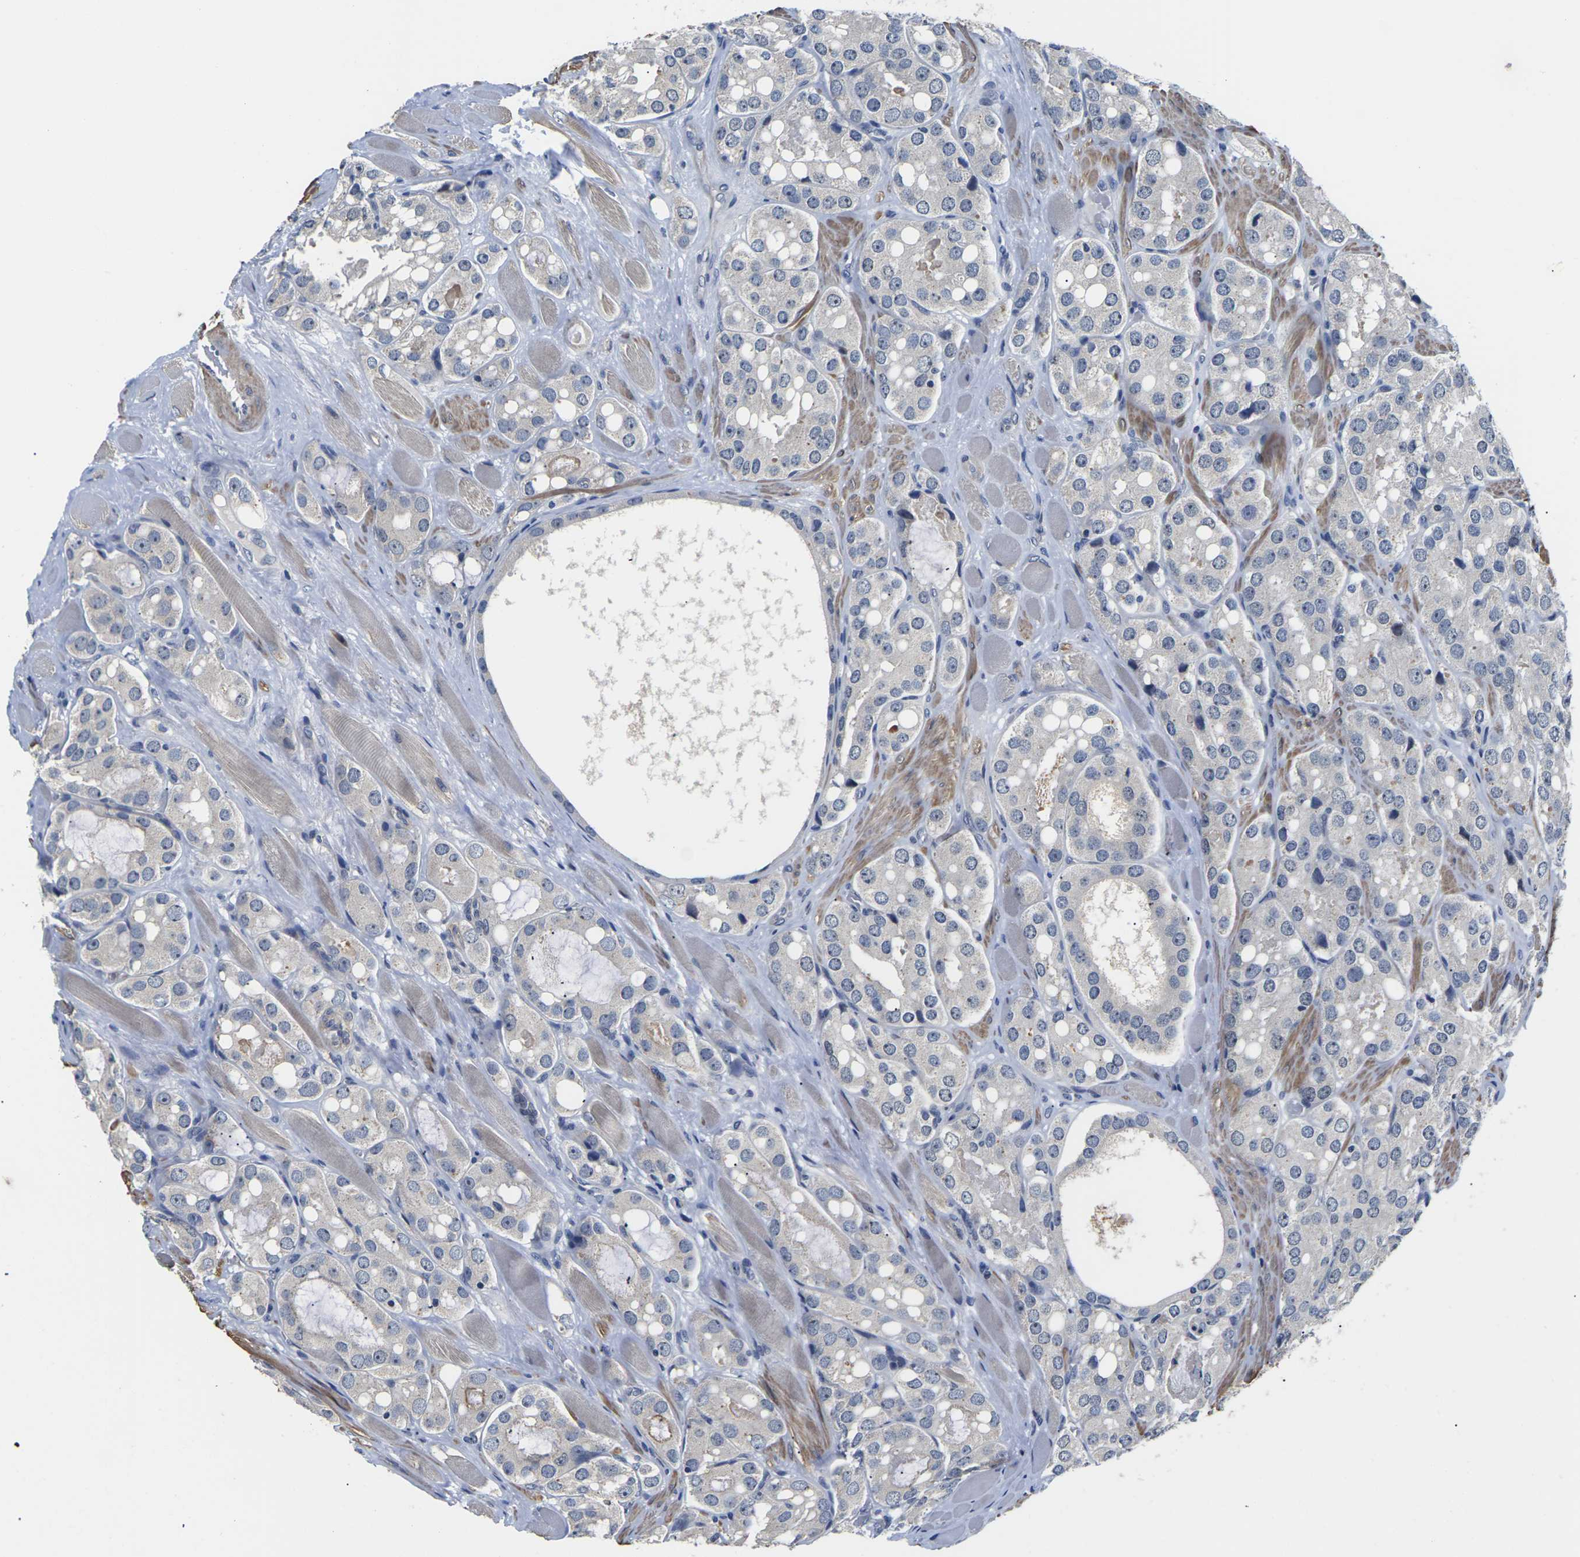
{"staining": {"intensity": "negative", "quantity": "none", "location": "none"}, "tissue": "prostate cancer", "cell_type": "Tumor cells", "image_type": "cancer", "snomed": [{"axis": "morphology", "description": "Adenocarcinoma, High grade"}, {"axis": "topography", "description": "Prostate"}], "caption": "This histopathology image is of prostate cancer stained with immunohistochemistry to label a protein in brown with the nuclei are counter-stained blue. There is no staining in tumor cells.", "gene": "ST6GAL2", "patient": {"sex": "male", "age": 65}}